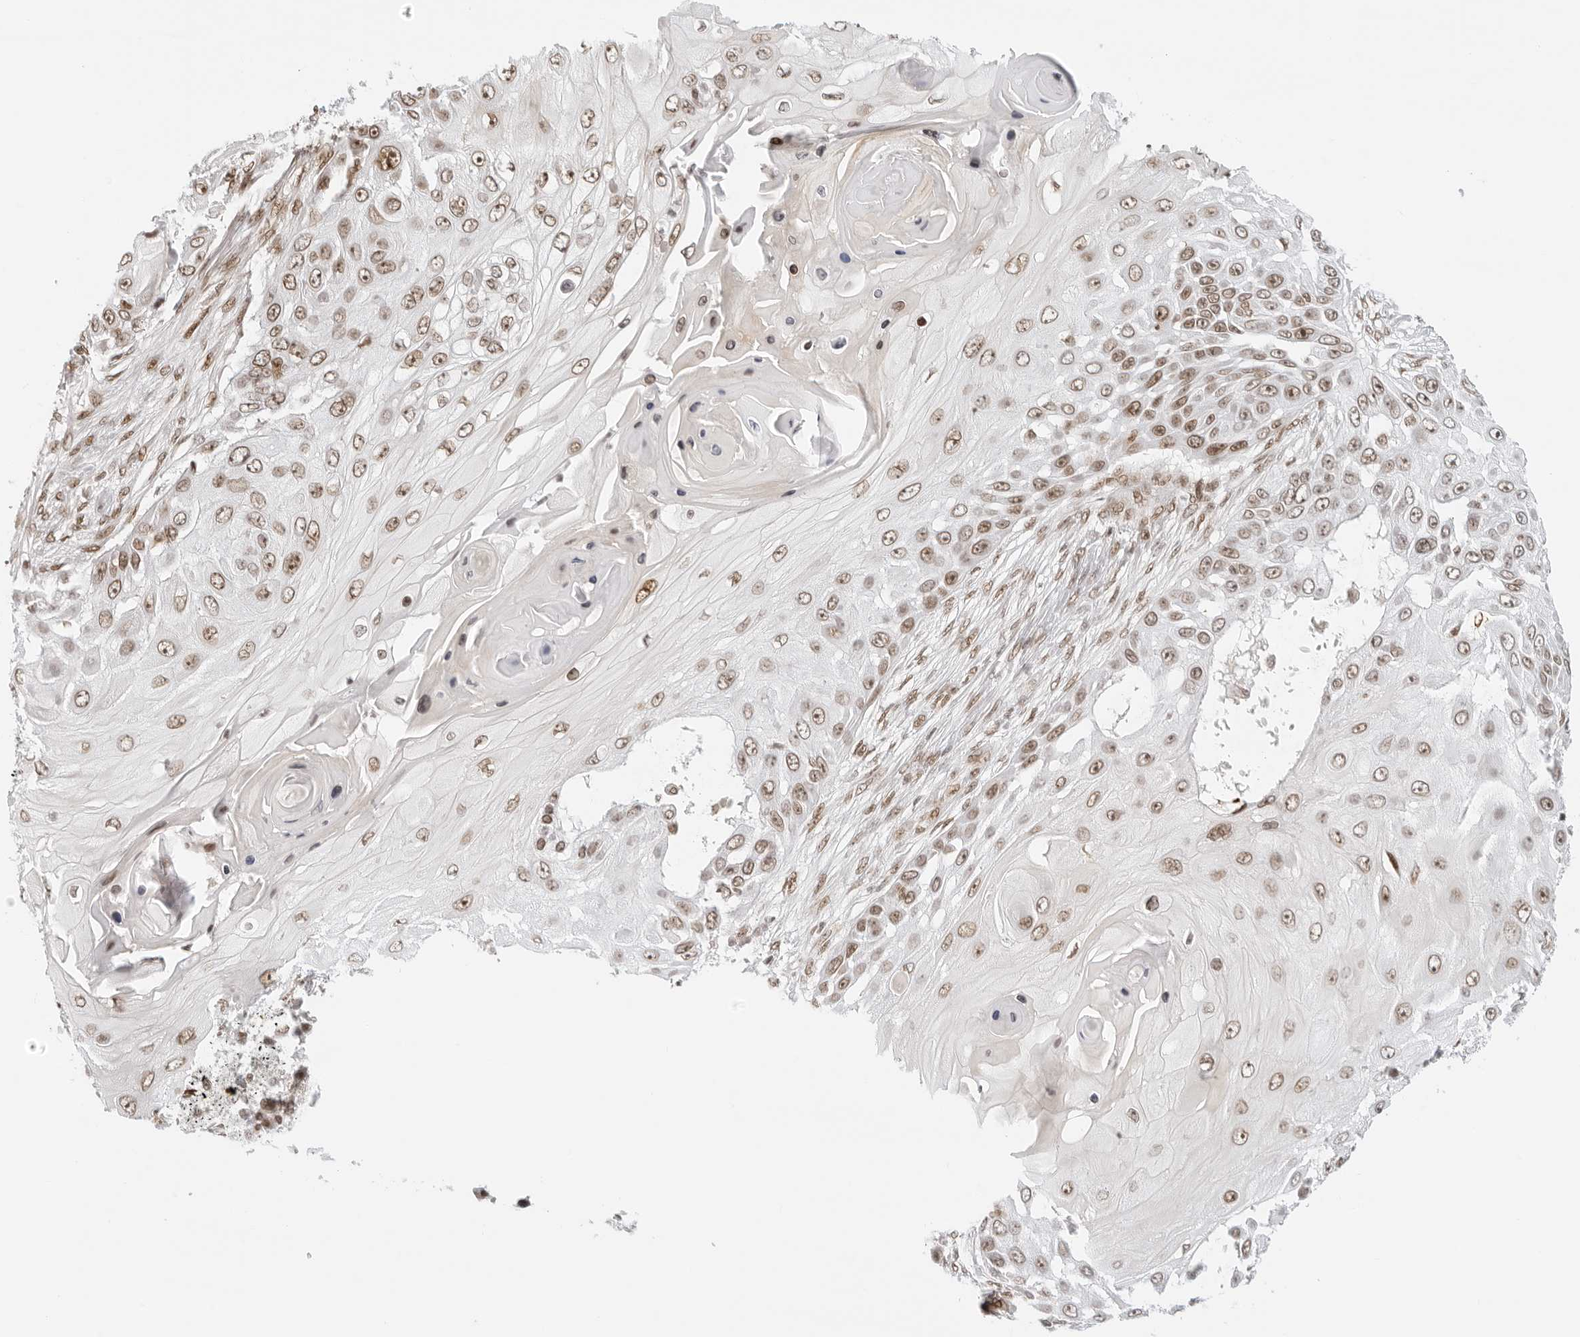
{"staining": {"intensity": "moderate", "quantity": "25%-75%", "location": "nuclear"}, "tissue": "skin cancer", "cell_type": "Tumor cells", "image_type": "cancer", "snomed": [{"axis": "morphology", "description": "Squamous cell carcinoma, NOS"}, {"axis": "topography", "description": "Skin"}], "caption": "Moderate nuclear expression is present in about 25%-75% of tumor cells in skin squamous cell carcinoma. (brown staining indicates protein expression, while blue staining denotes nuclei).", "gene": "RCC1", "patient": {"sex": "female", "age": 44}}